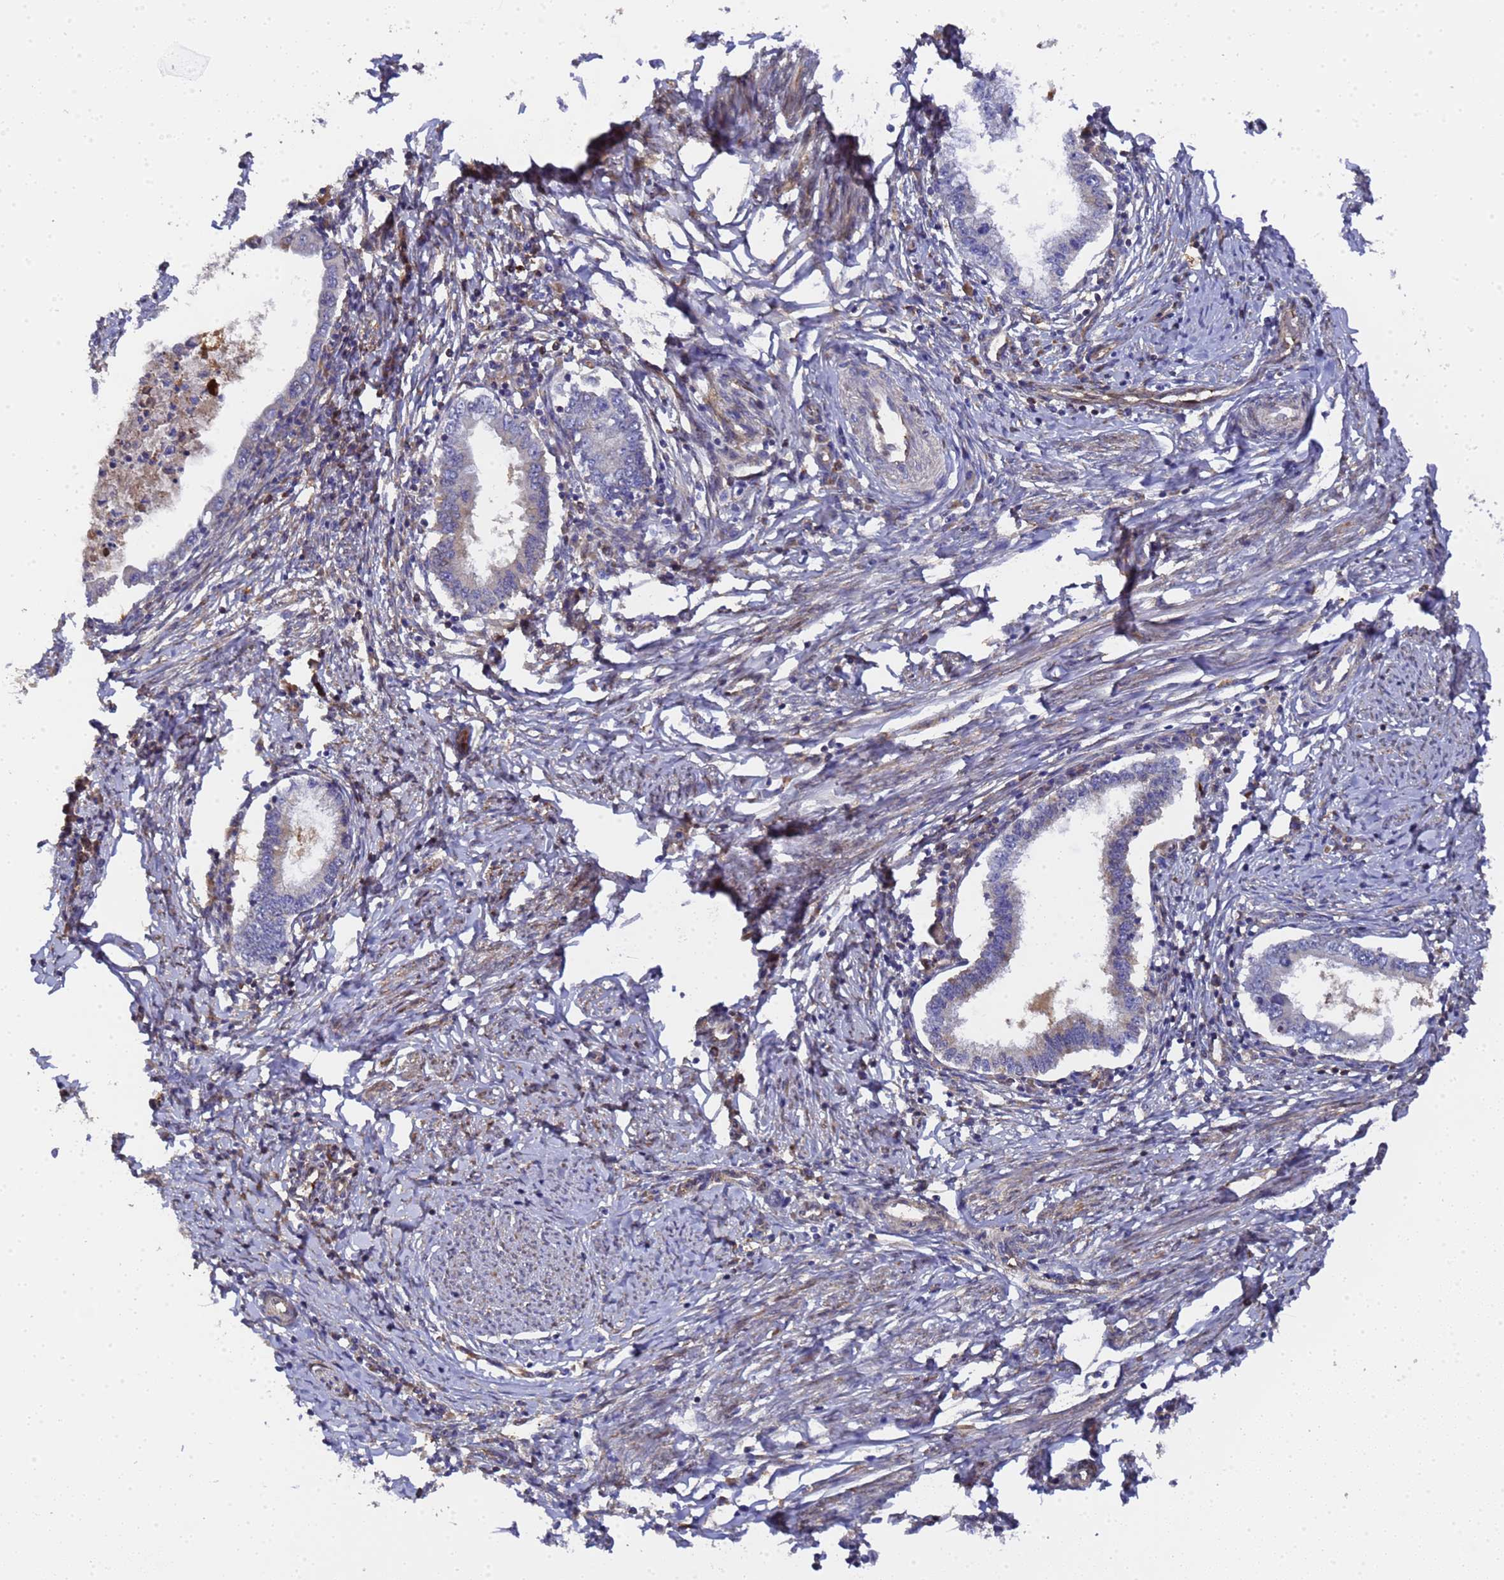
{"staining": {"intensity": "negative", "quantity": "none", "location": "none"}, "tissue": "cervical cancer", "cell_type": "Tumor cells", "image_type": "cancer", "snomed": [{"axis": "morphology", "description": "Adenocarcinoma, NOS"}, {"axis": "topography", "description": "Cervix"}], "caption": "Tumor cells show no significant staining in adenocarcinoma (cervical).", "gene": "MOCS1", "patient": {"sex": "female", "age": 36}}